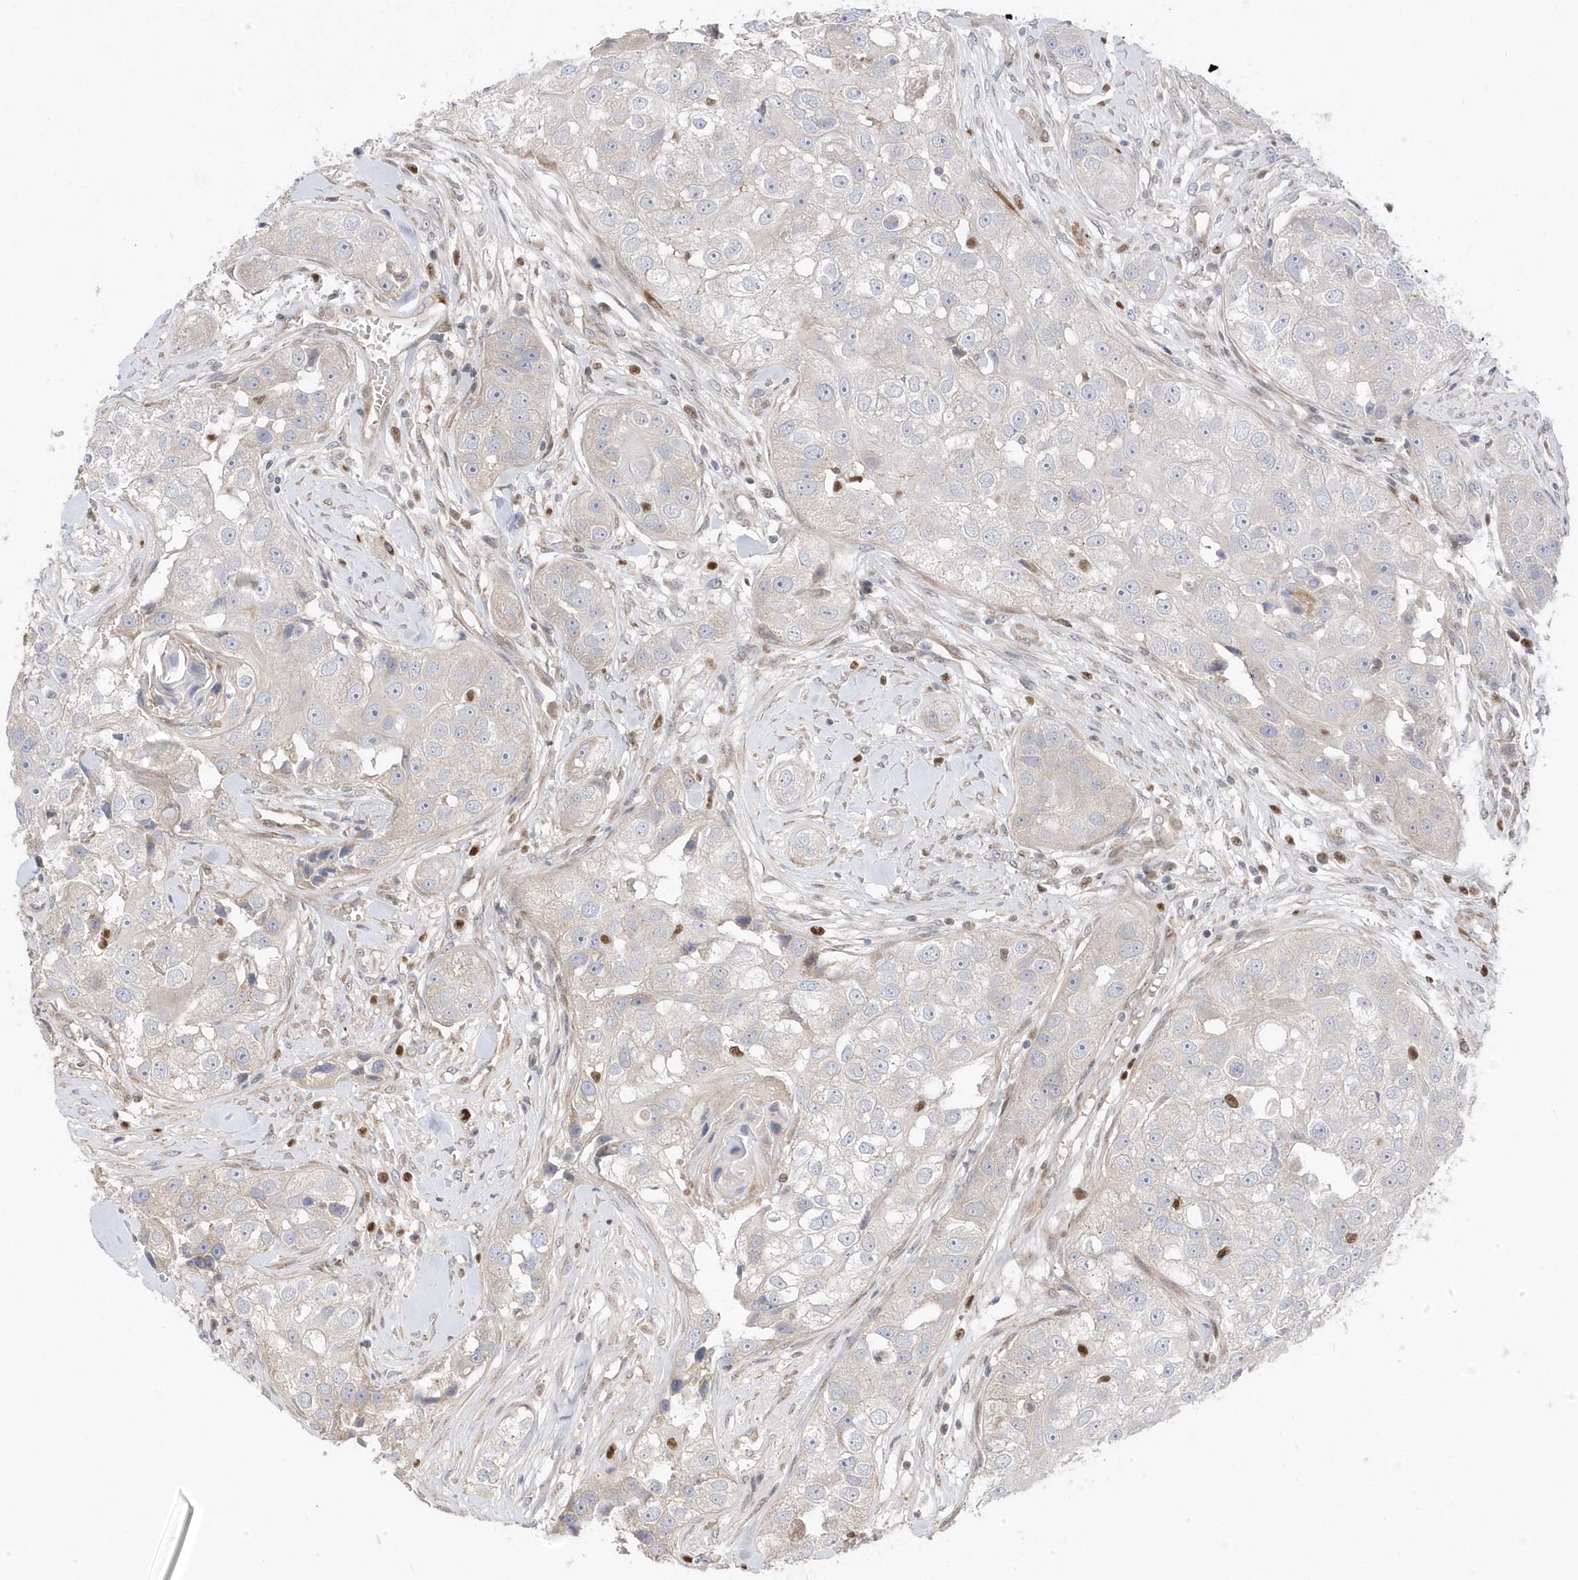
{"staining": {"intensity": "negative", "quantity": "none", "location": "none"}, "tissue": "head and neck cancer", "cell_type": "Tumor cells", "image_type": "cancer", "snomed": [{"axis": "morphology", "description": "Normal tissue, NOS"}, {"axis": "morphology", "description": "Squamous cell carcinoma, NOS"}, {"axis": "topography", "description": "Skeletal muscle"}, {"axis": "topography", "description": "Head-Neck"}], "caption": "Immunohistochemistry micrograph of neoplastic tissue: human squamous cell carcinoma (head and neck) stained with DAB (3,3'-diaminobenzidine) exhibits no significant protein positivity in tumor cells.", "gene": "GTPBP6", "patient": {"sex": "male", "age": 51}}